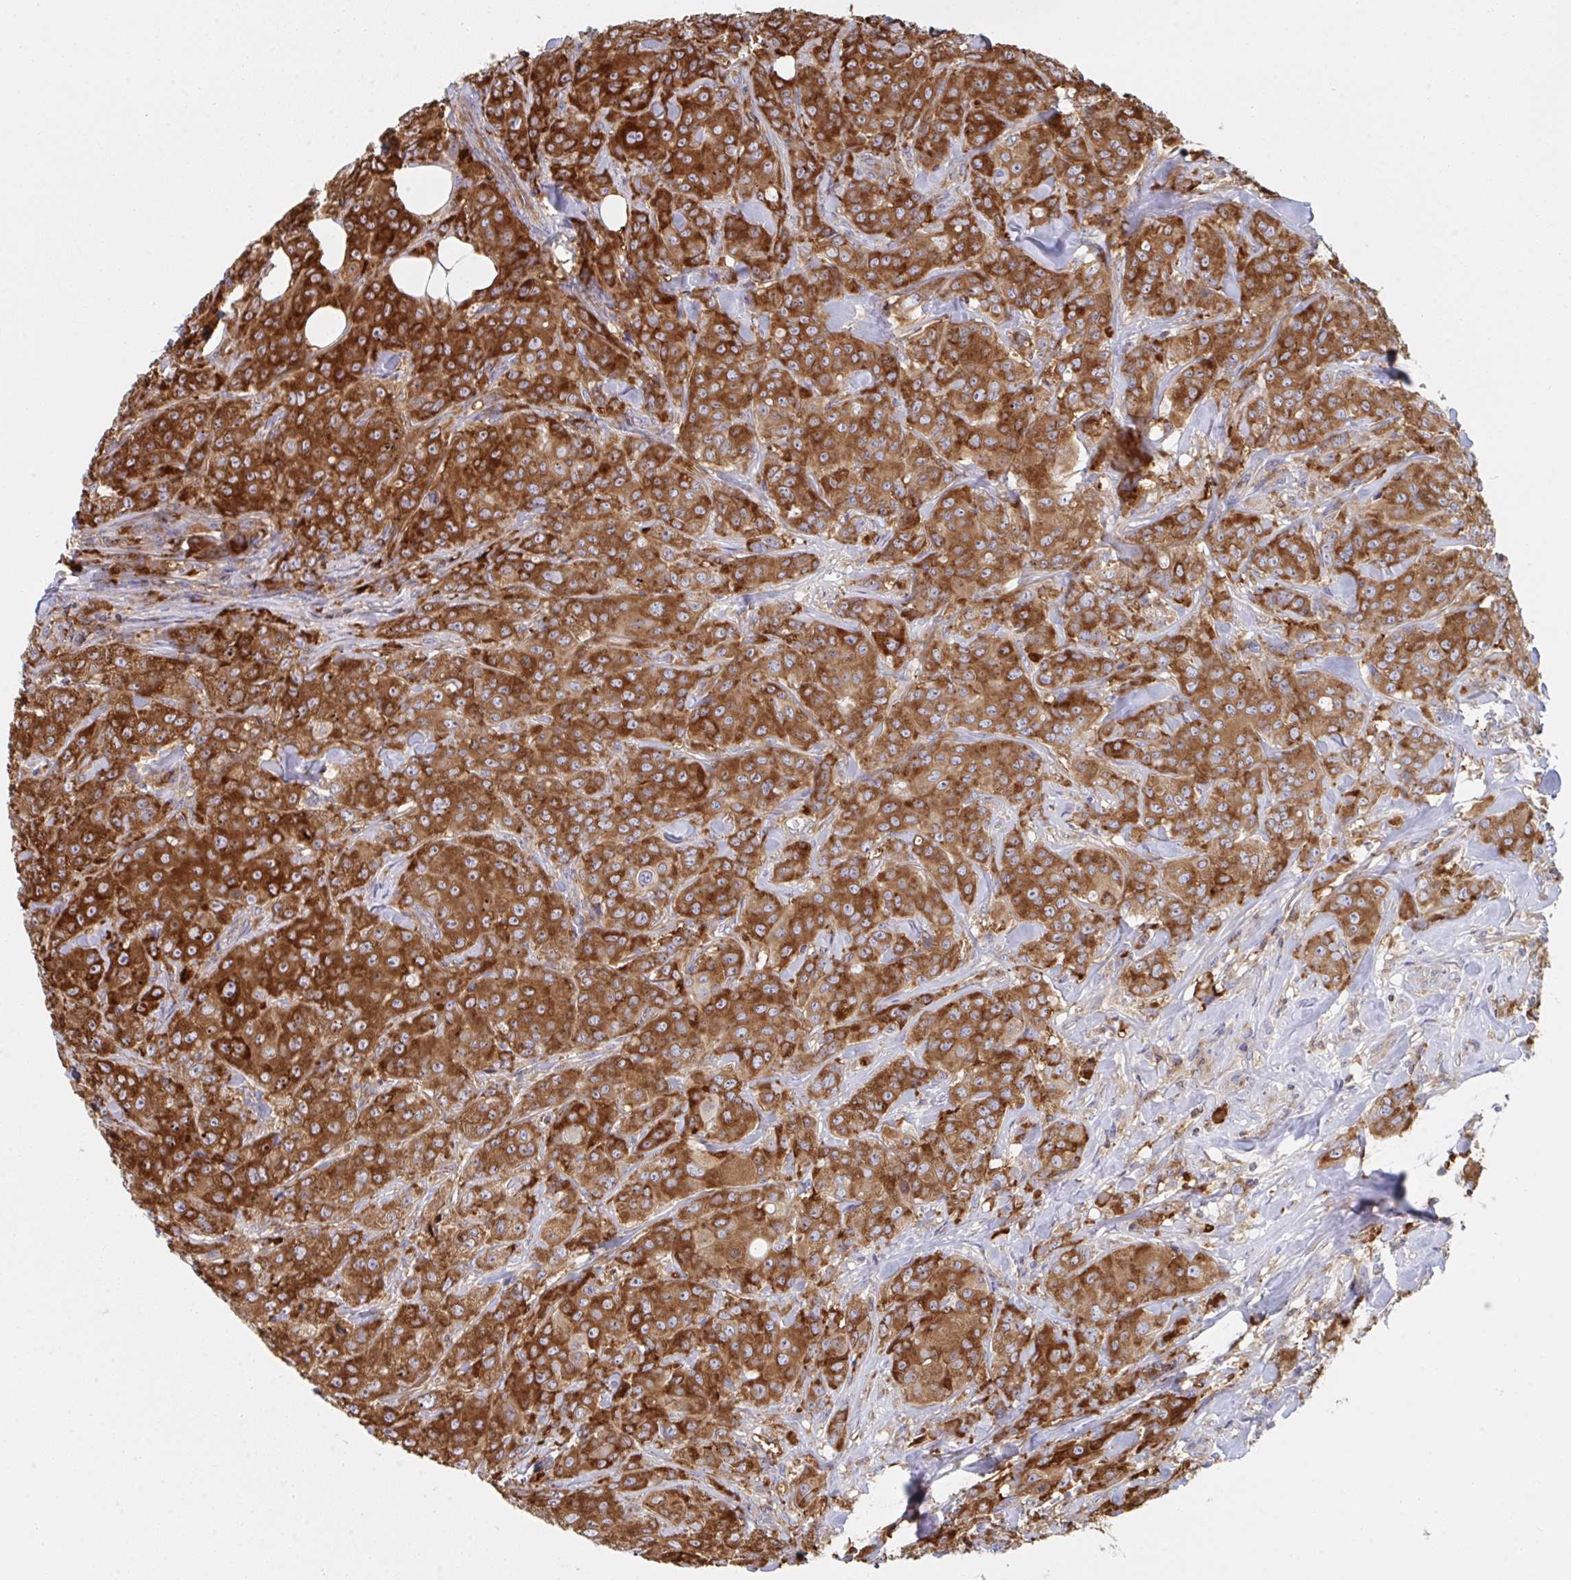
{"staining": {"intensity": "strong", "quantity": ">75%", "location": "cytoplasmic/membranous"}, "tissue": "breast cancer", "cell_type": "Tumor cells", "image_type": "cancer", "snomed": [{"axis": "morphology", "description": "Normal tissue, NOS"}, {"axis": "morphology", "description": "Duct carcinoma"}, {"axis": "topography", "description": "Breast"}], "caption": "Immunohistochemical staining of human invasive ductal carcinoma (breast) reveals strong cytoplasmic/membranous protein expression in approximately >75% of tumor cells.", "gene": "WNK1", "patient": {"sex": "female", "age": 43}}